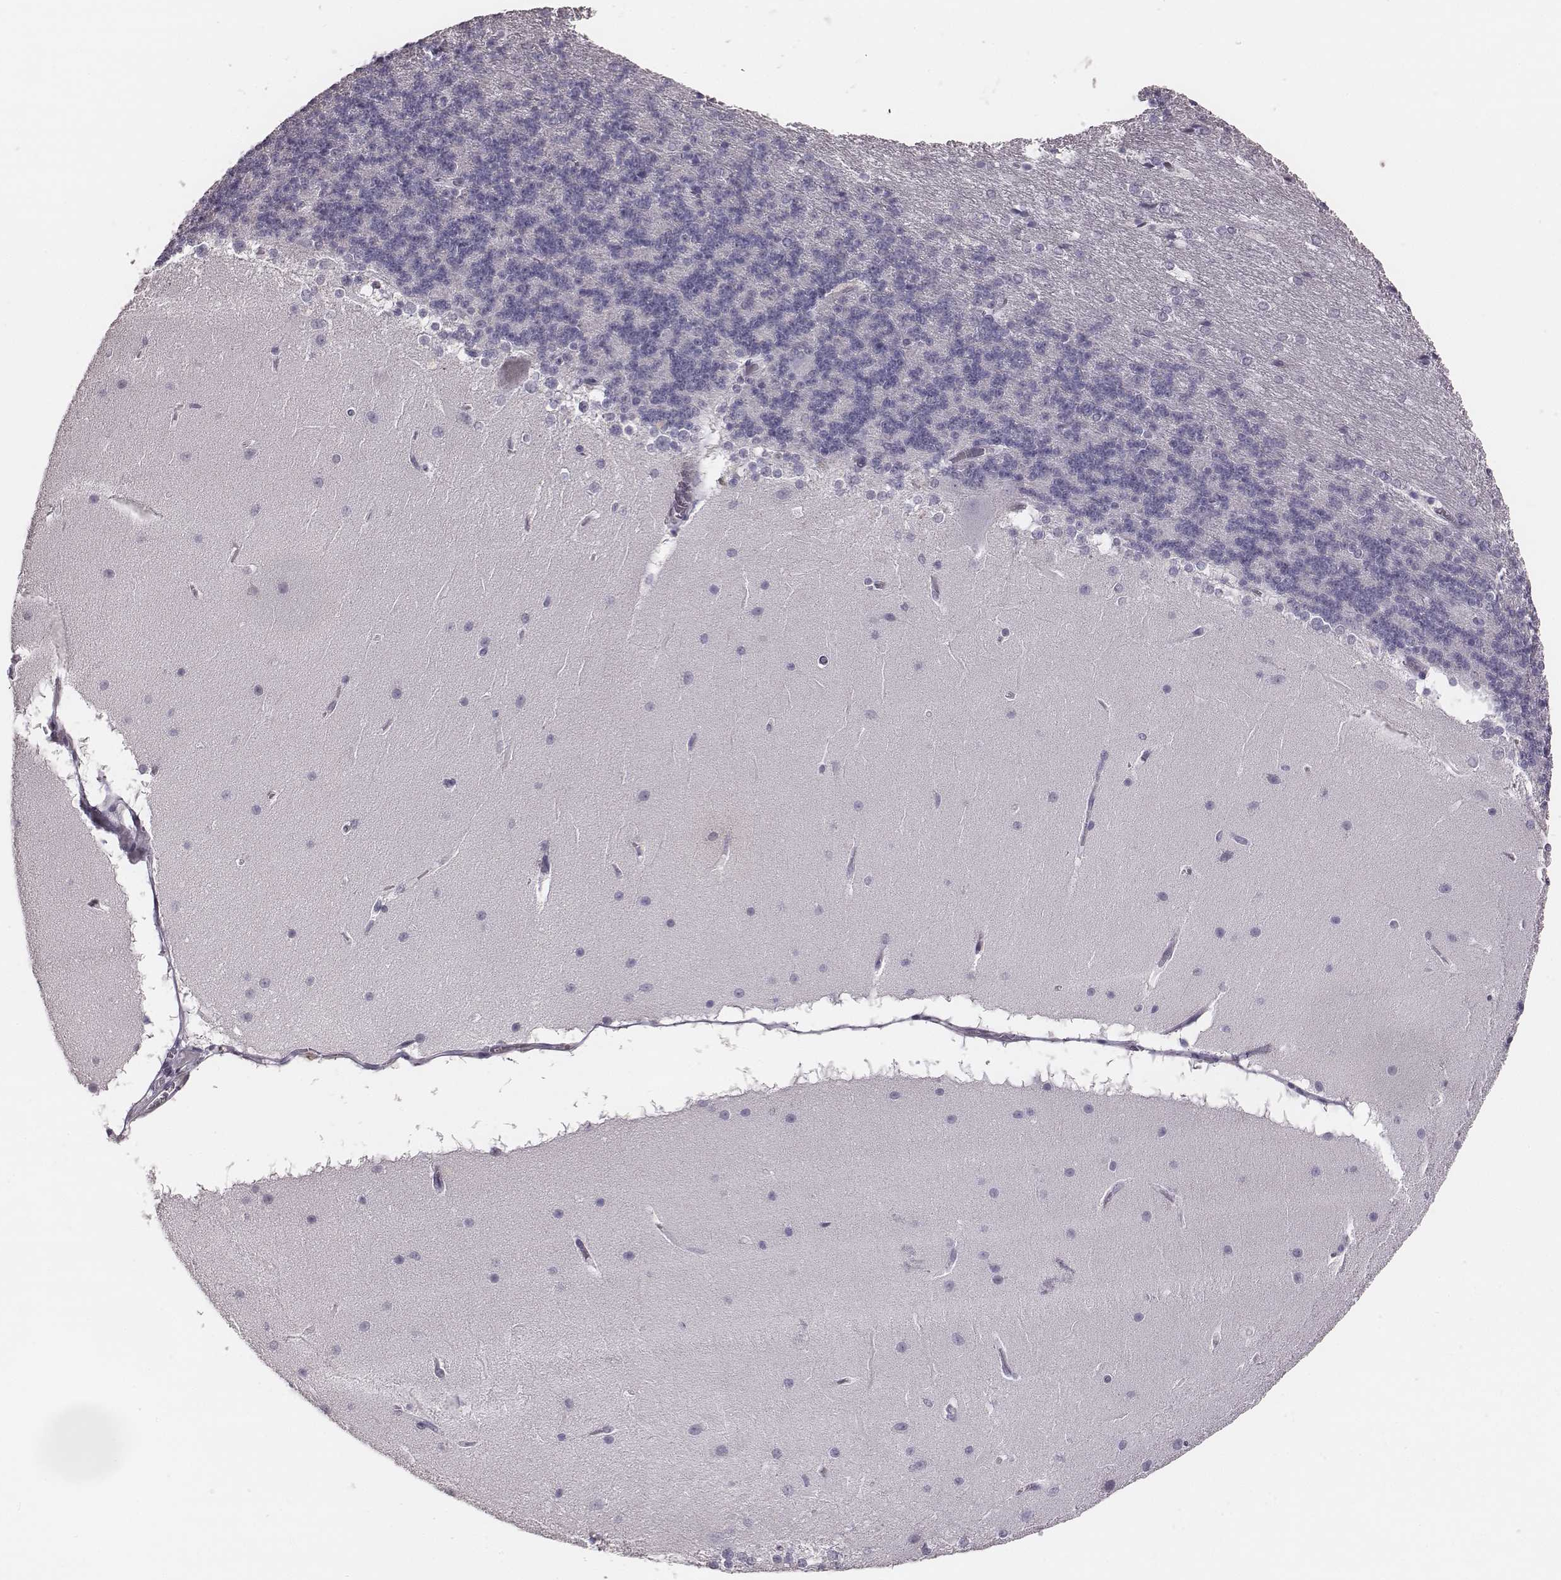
{"staining": {"intensity": "negative", "quantity": "none", "location": "none"}, "tissue": "cerebellum", "cell_type": "Cells in granular layer", "image_type": "normal", "snomed": [{"axis": "morphology", "description": "Normal tissue, NOS"}, {"axis": "topography", "description": "Cerebellum"}], "caption": "Immunohistochemistry (IHC) histopathology image of unremarkable cerebellum: human cerebellum stained with DAB reveals no significant protein positivity in cells in granular layer.", "gene": "CSHL1", "patient": {"sex": "female", "age": 19}}